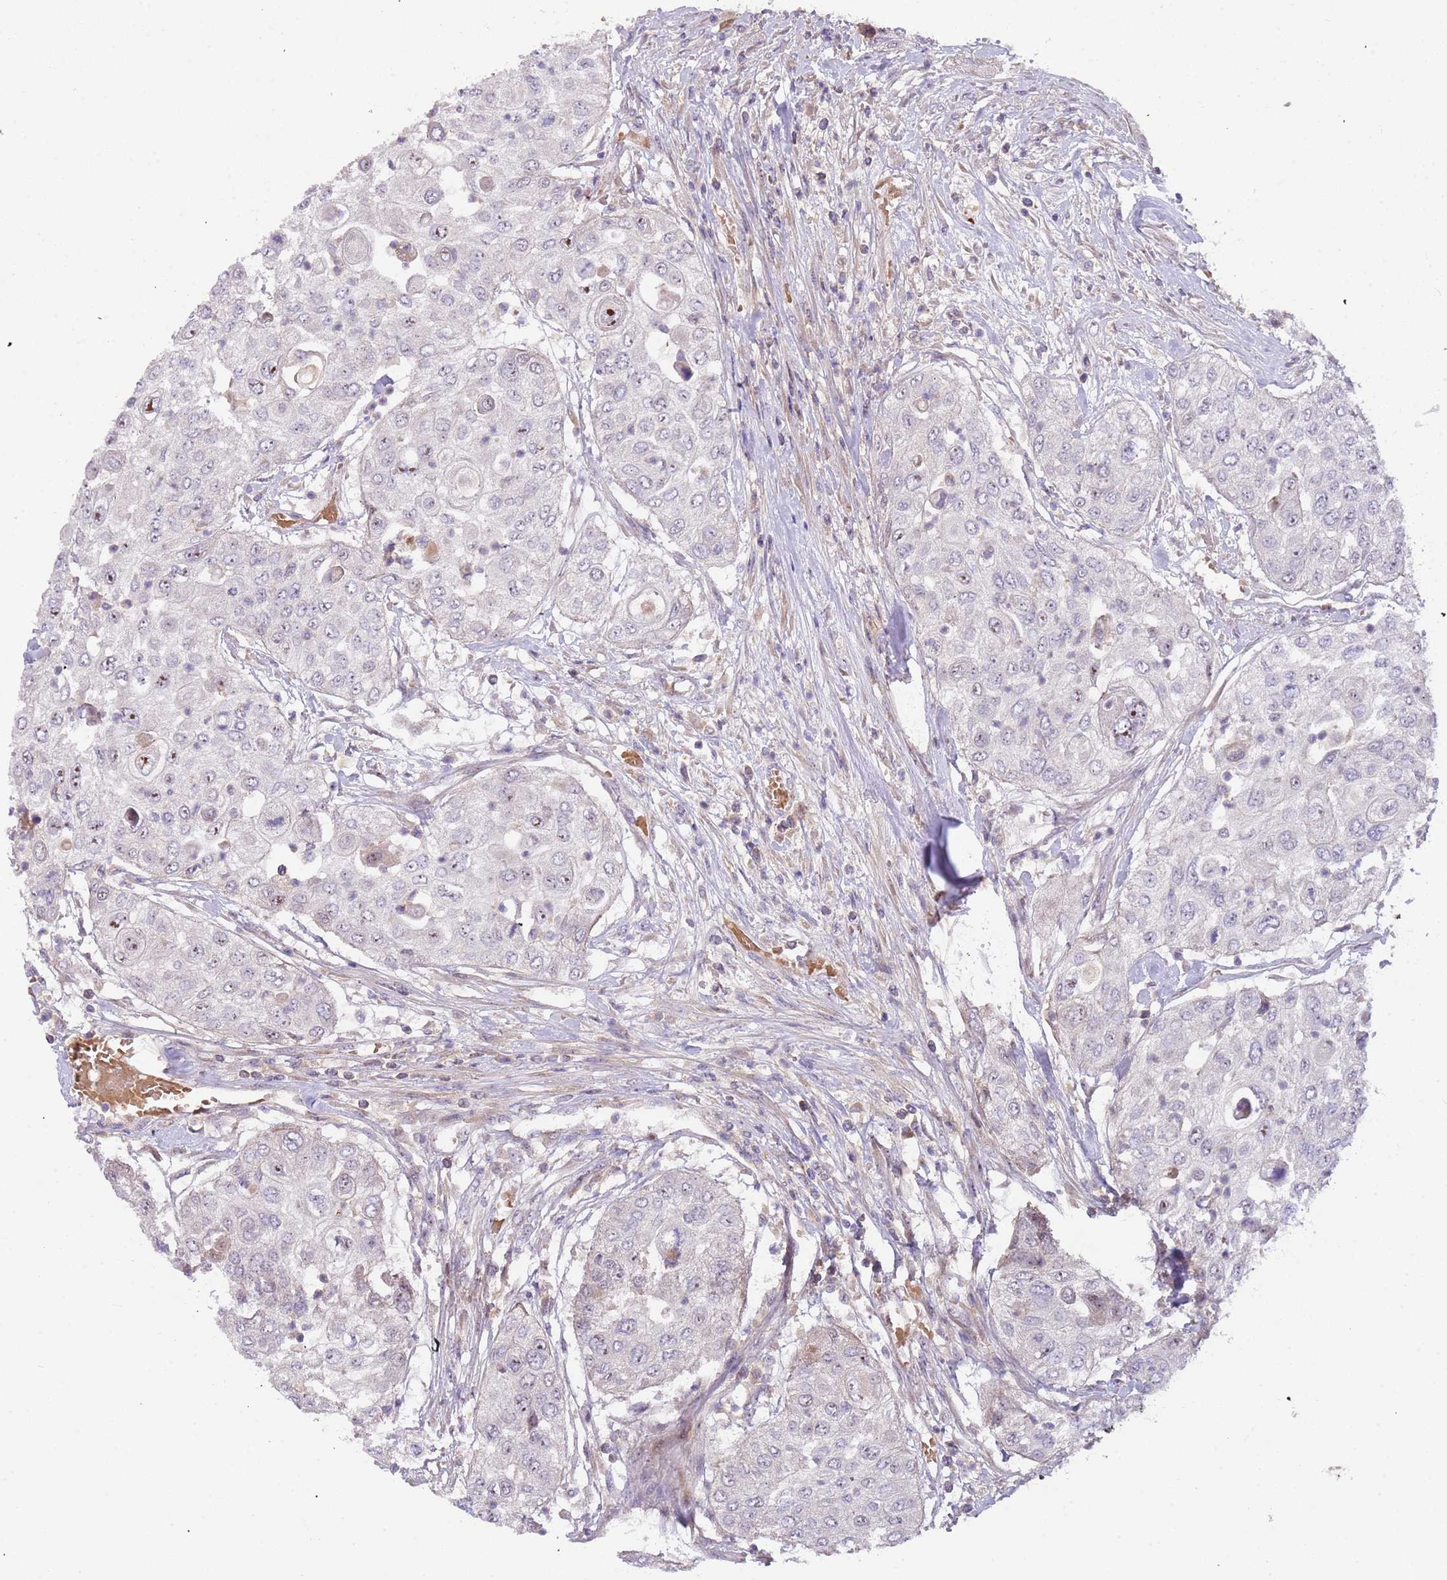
{"staining": {"intensity": "moderate", "quantity": "25%-75%", "location": "nuclear"}, "tissue": "urothelial cancer", "cell_type": "Tumor cells", "image_type": "cancer", "snomed": [{"axis": "morphology", "description": "Urothelial carcinoma, High grade"}, {"axis": "topography", "description": "Urinary bladder"}], "caption": "This histopathology image demonstrates IHC staining of urothelial cancer, with medium moderate nuclear staining in about 25%-75% of tumor cells.", "gene": "TRAPPC6B", "patient": {"sex": "female", "age": 79}}